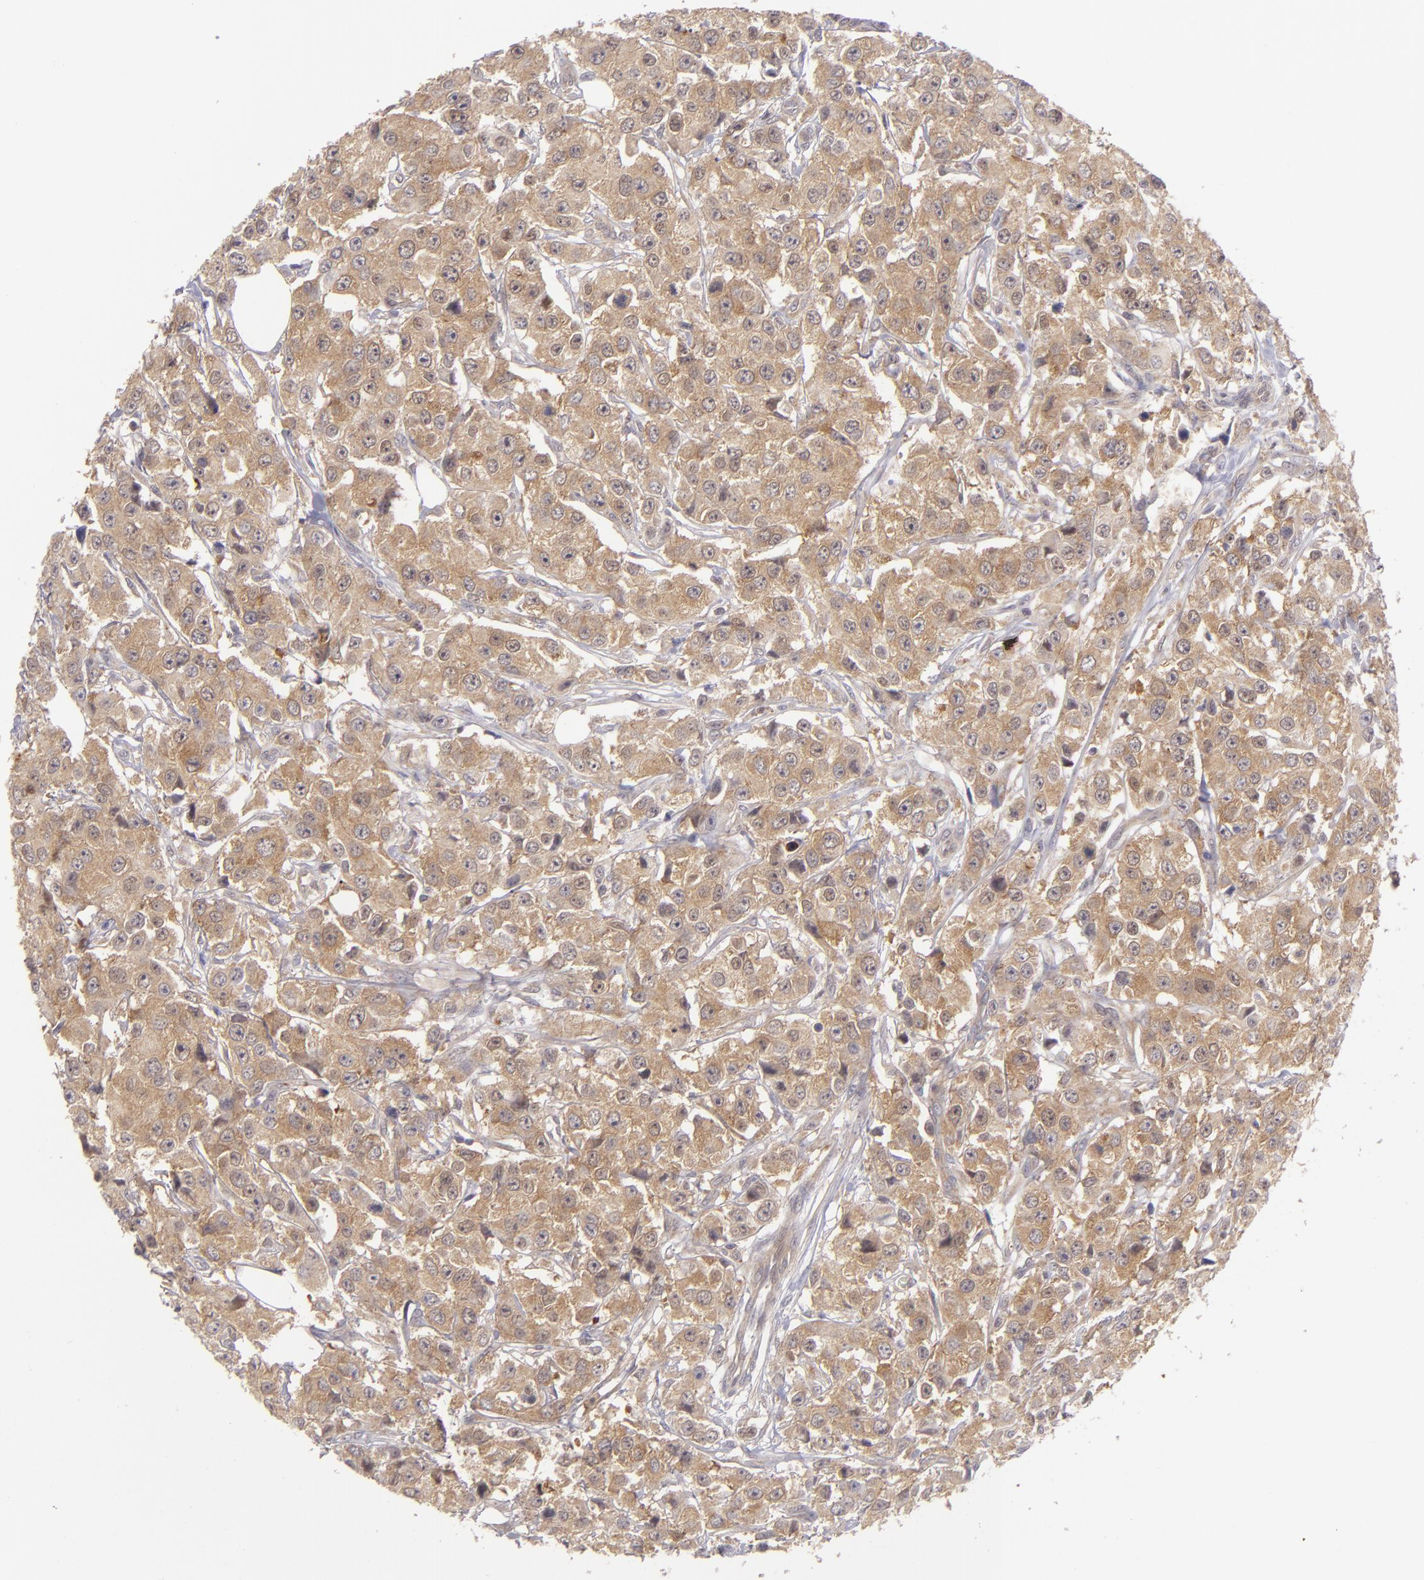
{"staining": {"intensity": "weak", "quantity": ">75%", "location": "cytoplasmic/membranous"}, "tissue": "breast cancer", "cell_type": "Tumor cells", "image_type": "cancer", "snomed": [{"axis": "morphology", "description": "Duct carcinoma"}, {"axis": "topography", "description": "Breast"}], "caption": "Breast invasive ductal carcinoma stained with immunohistochemistry (IHC) demonstrates weak cytoplasmic/membranous staining in approximately >75% of tumor cells.", "gene": "PTPN13", "patient": {"sex": "female", "age": 58}}